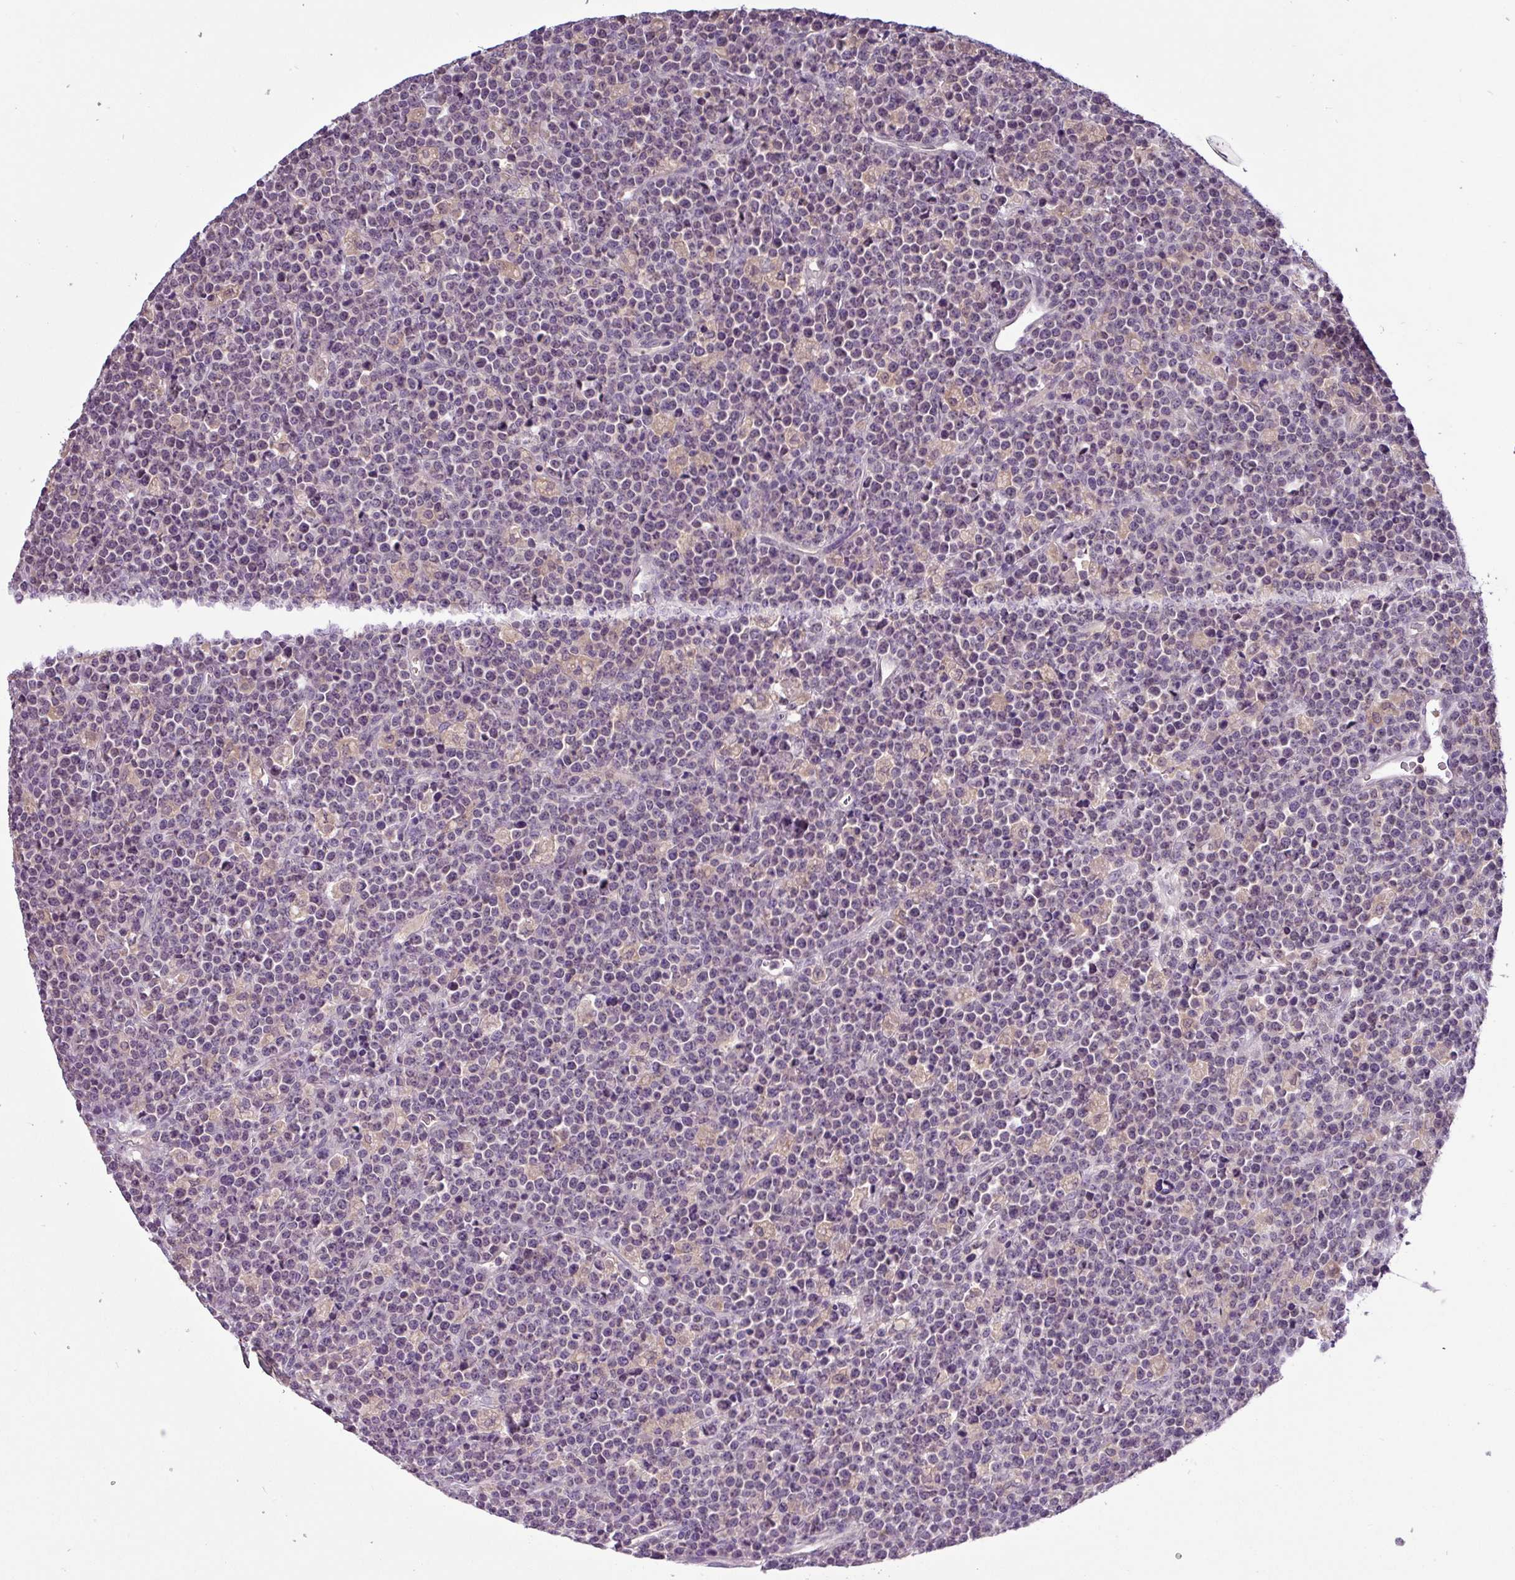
{"staining": {"intensity": "negative", "quantity": "none", "location": "none"}, "tissue": "lymphoma", "cell_type": "Tumor cells", "image_type": "cancer", "snomed": [{"axis": "morphology", "description": "Malignant lymphoma, non-Hodgkin's type, High grade"}, {"axis": "topography", "description": "Ovary"}], "caption": "Tumor cells show no significant staining in high-grade malignant lymphoma, non-Hodgkin's type.", "gene": "TMEM62", "patient": {"sex": "female", "age": 56}}